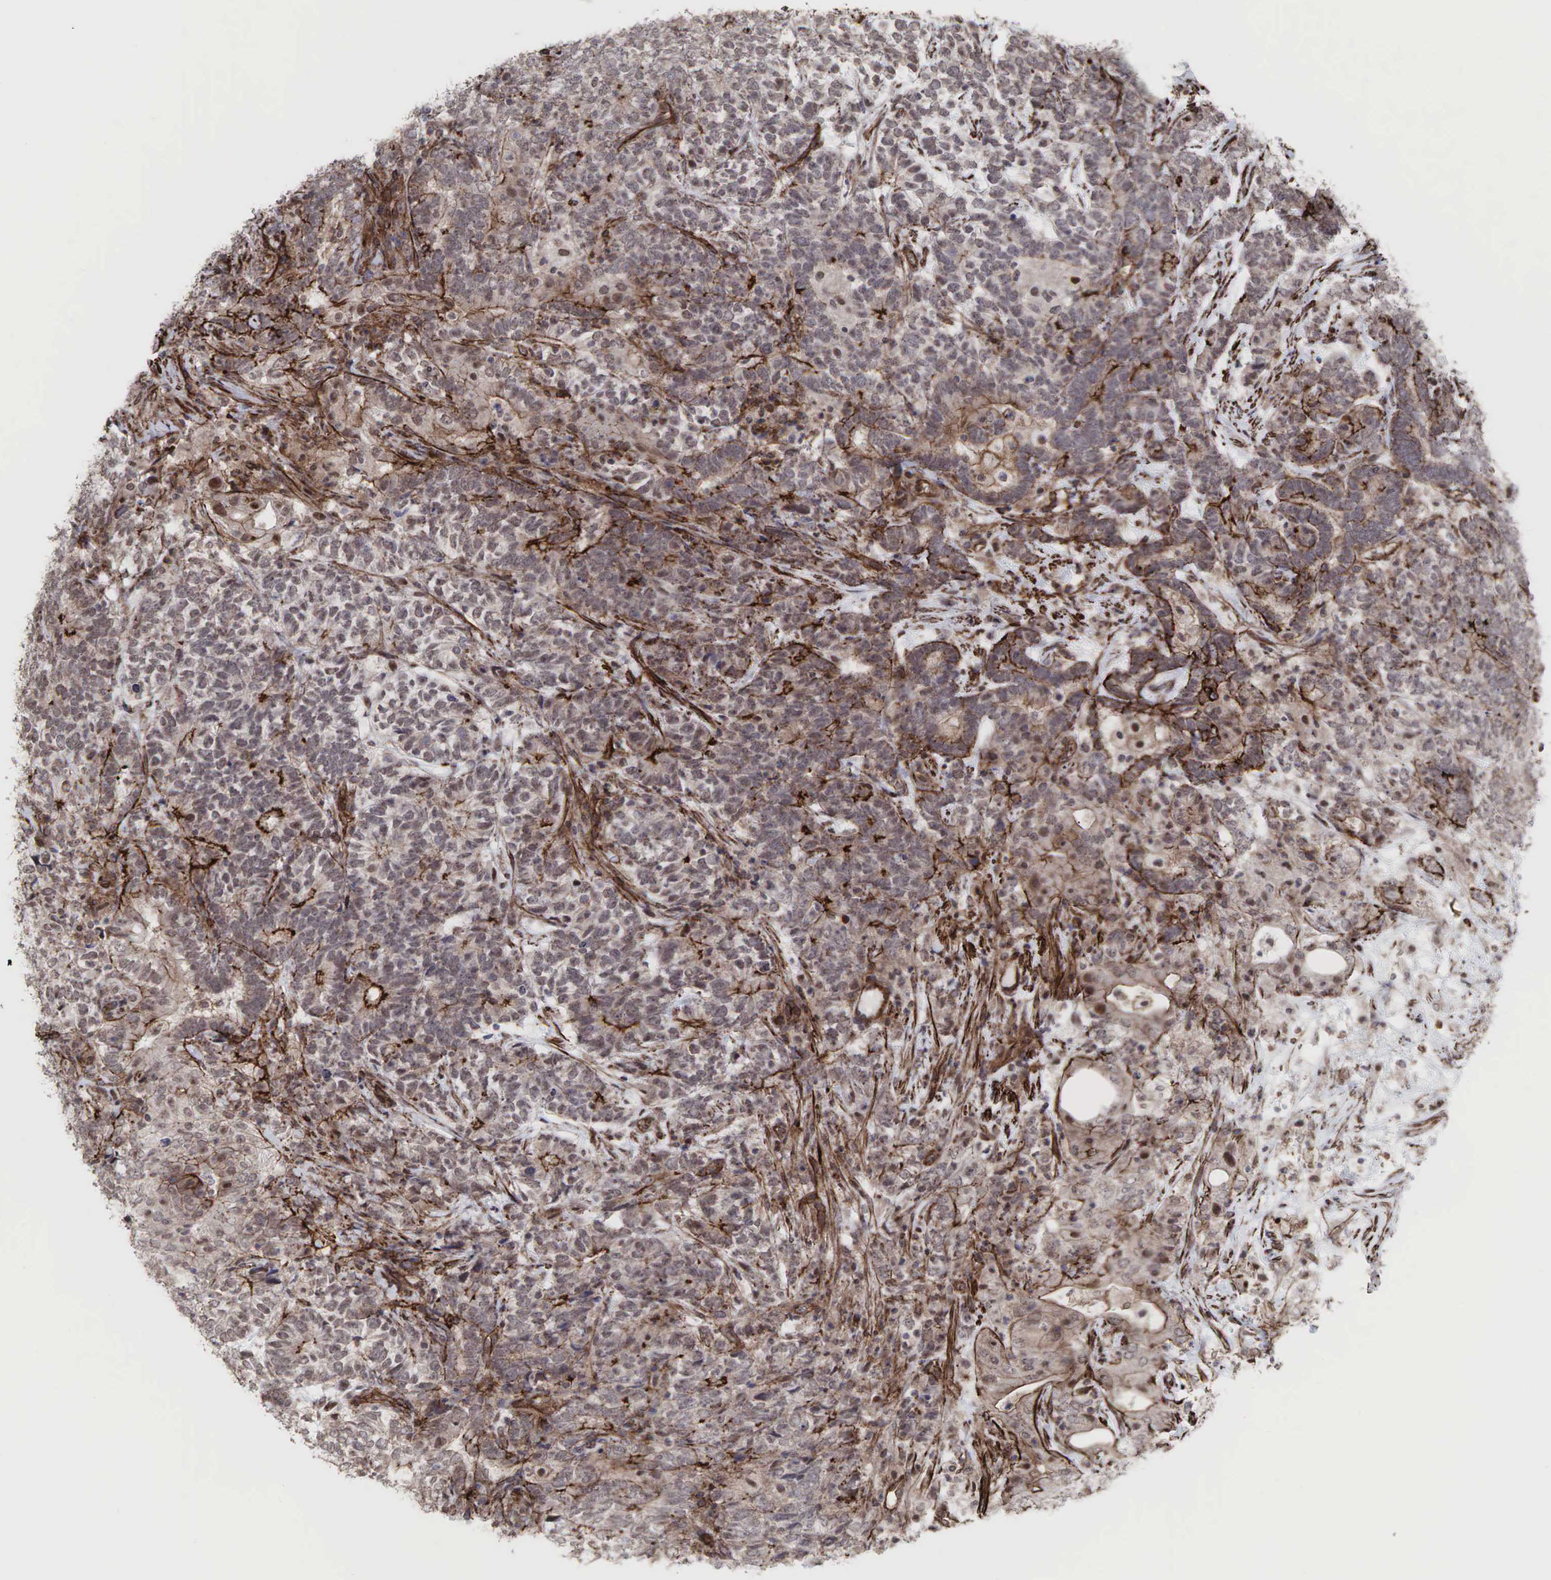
{"staining": {"intensity": "negative", "quantity": "none", "location": "none"}, "tissue": "testis cancer", "cell_type": "Tumor cells", "image_type": "cancer", "snomed": [{"axis": "morphology", "description": "Carcinoma, Embryonal, NOS"}, {"axis": "topography", "description": "Testis"}], "caption": "DAB (3,3'-diaminobenzidine) immunohistochemical staining of human testis cancer (embryonal carcinoma) displays no significant positivity in tumor cells.", "gene": "GPRASP1", "patient": {"sex": "male", "age": 26}}